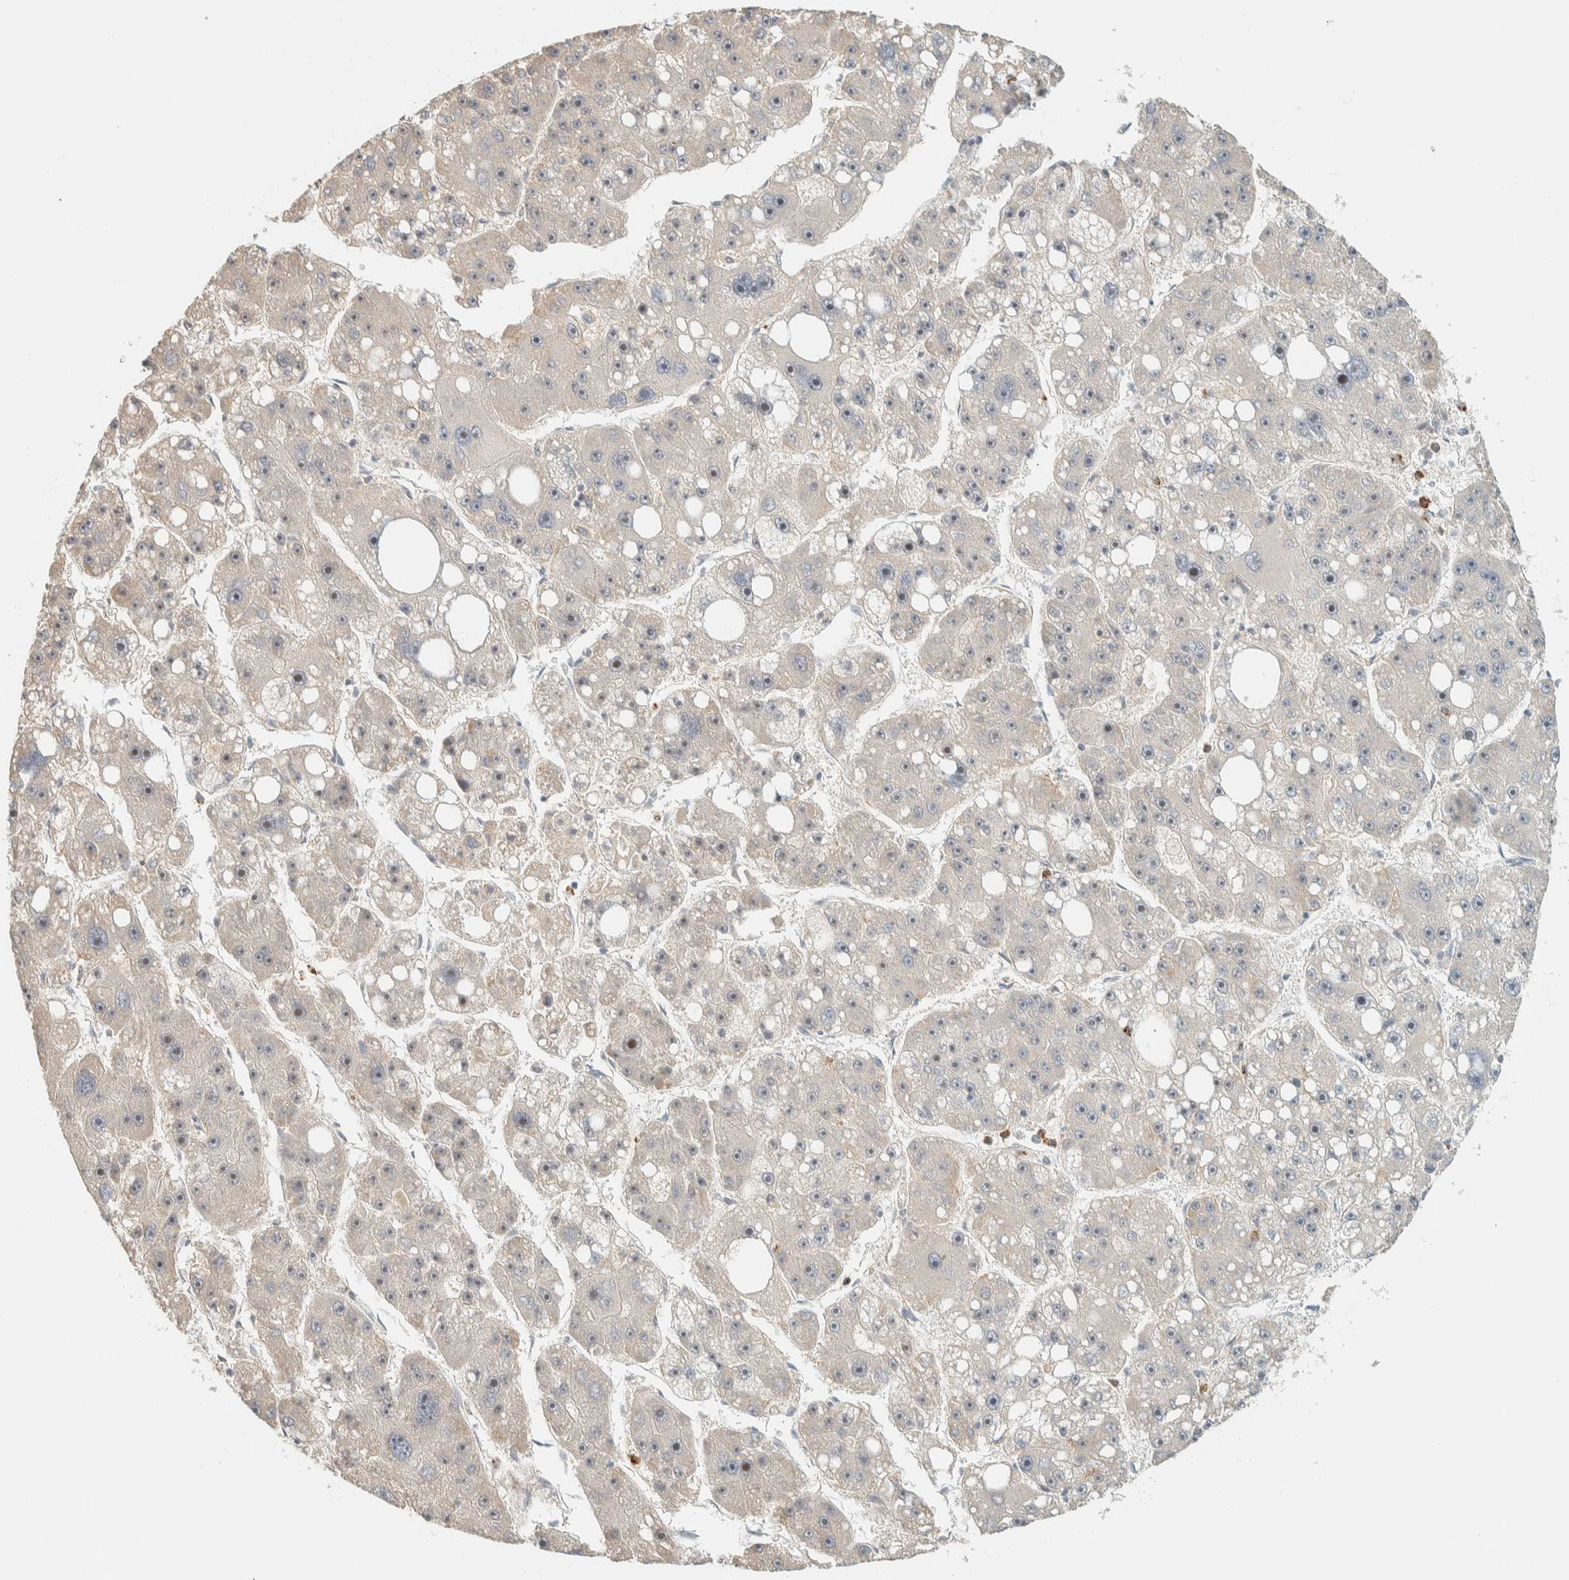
{"staining": {"intensity": "weak", "quantity": "25%-75%", "location": "nuclear"}, "tissue": "liver cancer", "cell_type": "Tumor cells", "image_type": "cancer", "snomed": [{"axis": "morphology", "description": "Carcinoma, Hepatocellular, NOS"}, {"axis": "topography", "description": "Liver"}], "caption": "Protein staining of liver cancer (hepatocellular carcinoma) tissue displays weak nuclear staining in about 25%-75% of tumor cells.", "gene": "CCDC171", "patient": {"sex": "female", "age": 61}}